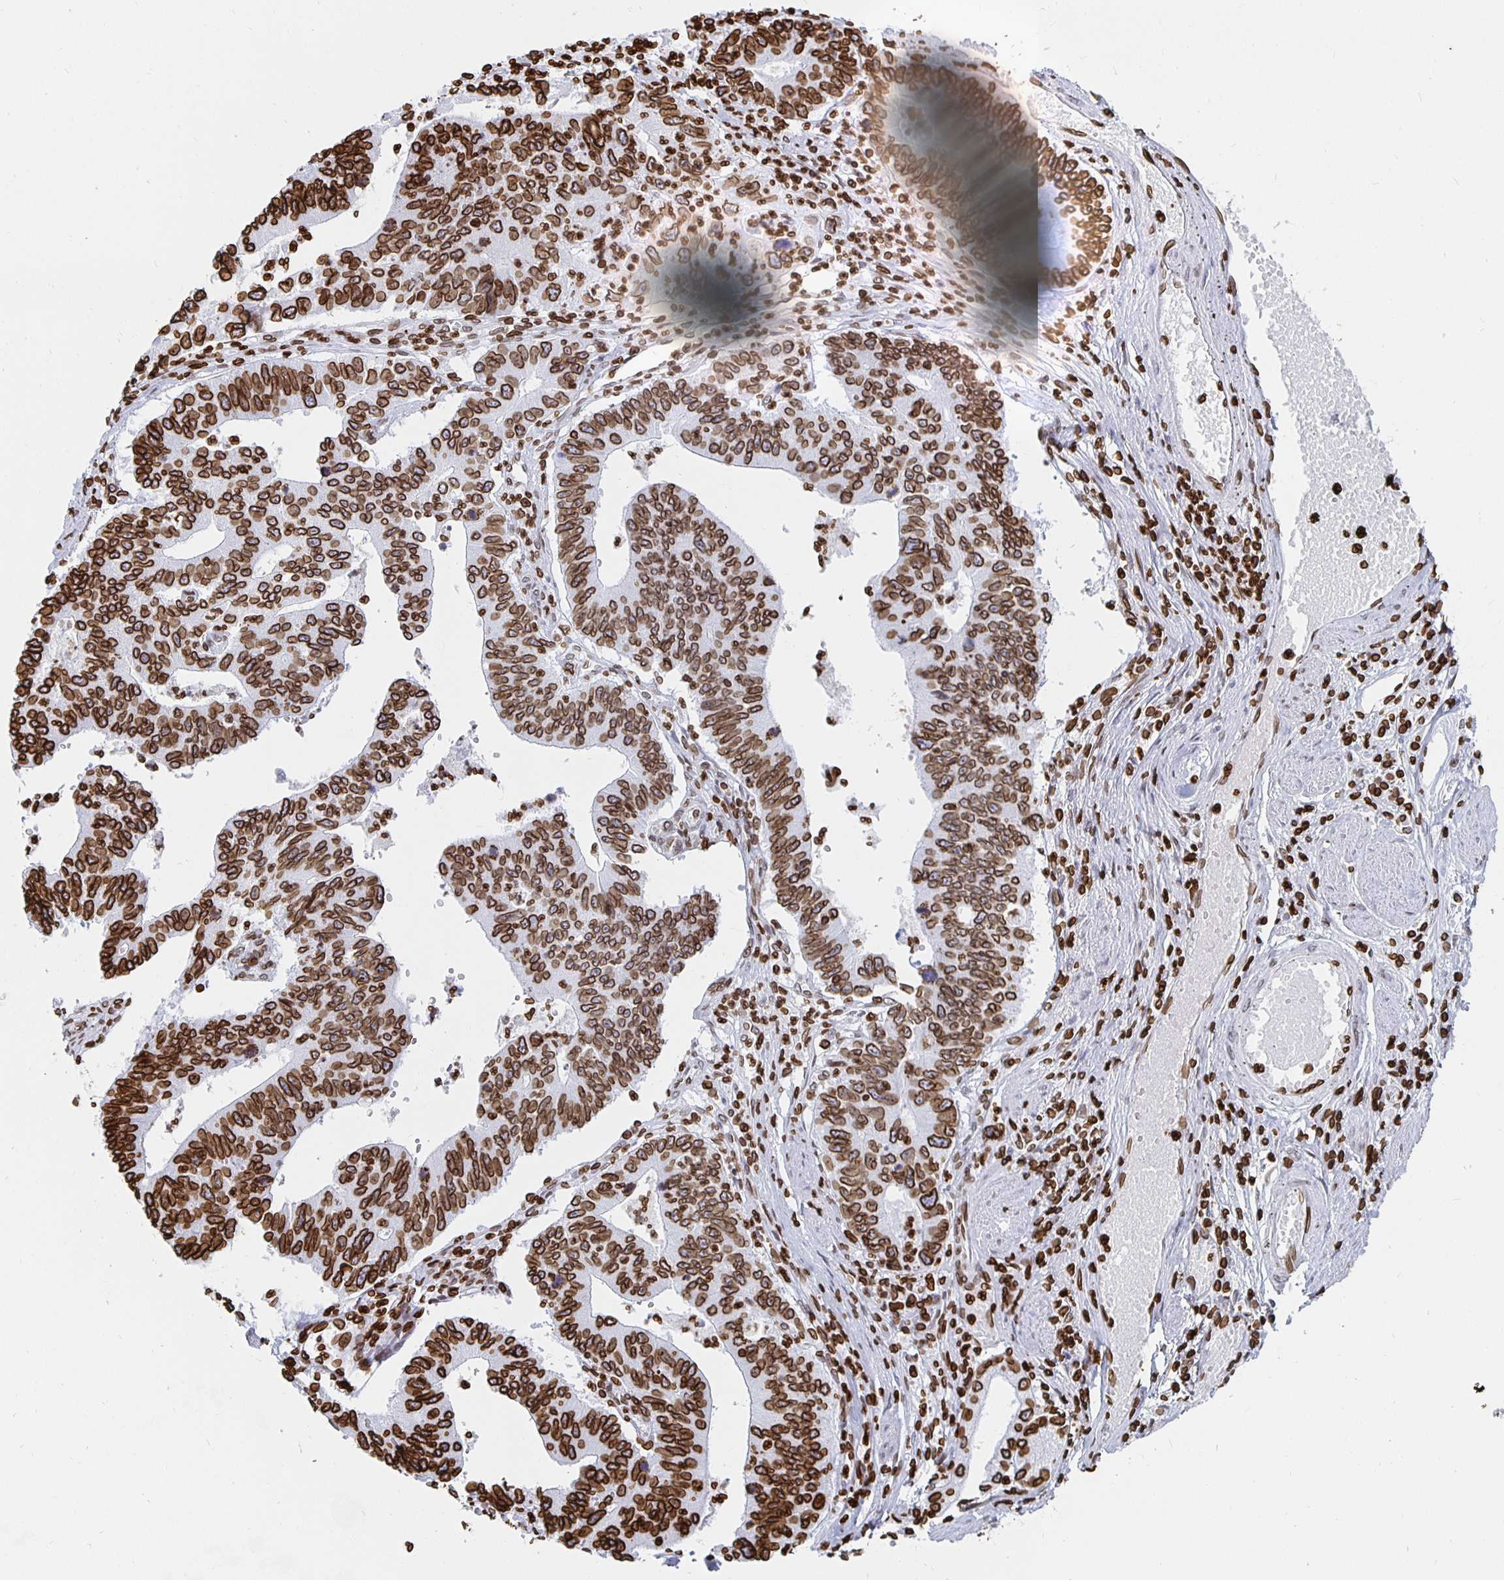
{"staining": {"intensity": "strong", "quantity": ">75%", "location": "cytoplasmic/membranous,nuclear"}, "tissue": "stomach cancer", "cell_type": "Tumor cells", "image_type": "cancer", "snomed": [{"axis": "morphology", "description": "Adenocarcinoma, NOS"}, {"axis": "topography", "description": "Stomach"}], "caption": "Immunohistochemical staining of human adenocarcinoma (stomach) reveals high levels of strong cytoplasmic/membranous and nuclear staining in about >75% of tumor cells.", "gene": "LMNB1", "patient": {"sex": "male", "age": 59}}